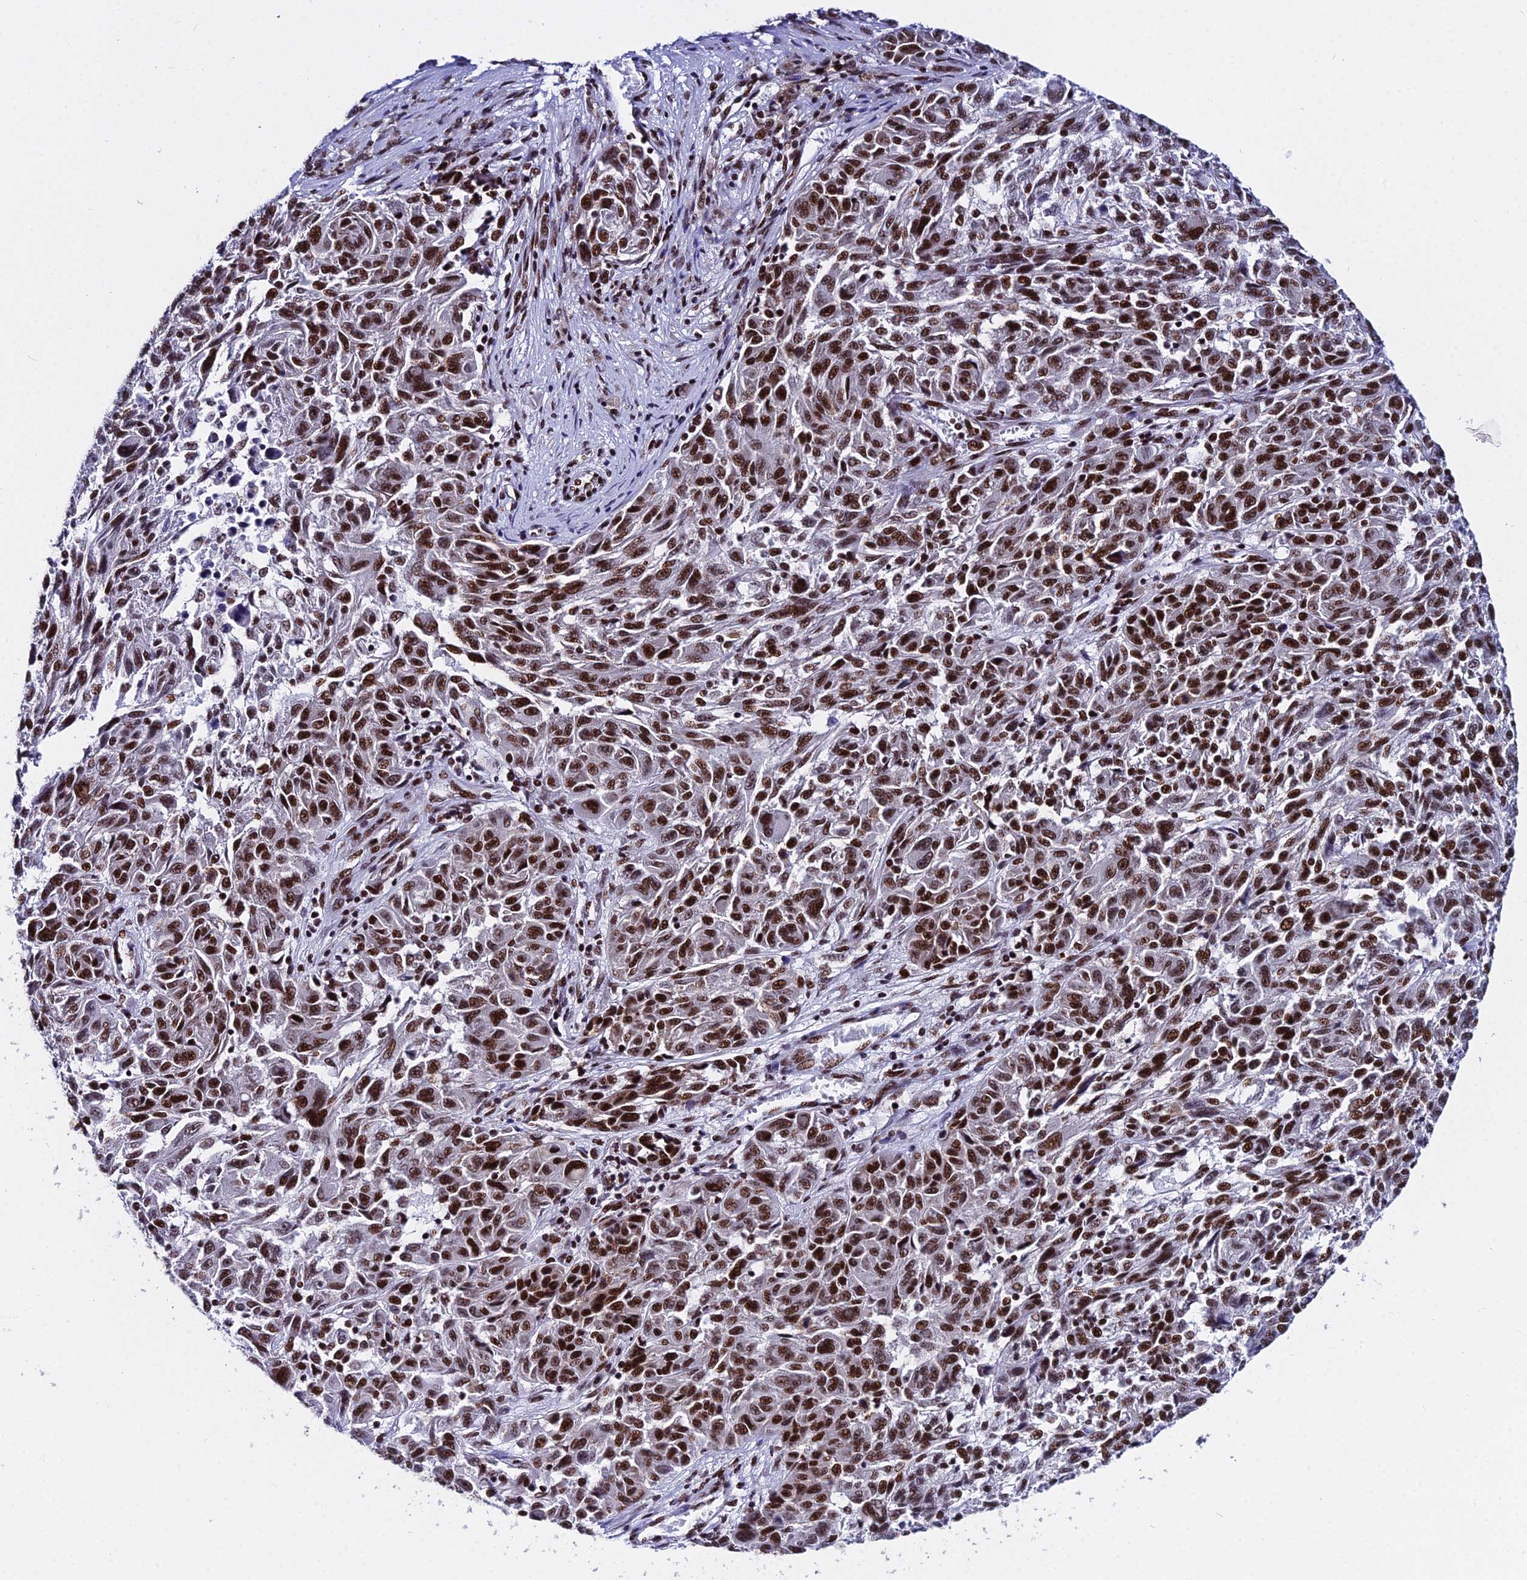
{"staining": {"intensity": "moderate", "quantity": ">75%", "location": "nuclear"}, "tissue": "melanoma", "cell_type": "Tumor cells", "image_type": "cancer", "snomed": [{"axis": "morphology", "description": "Malignant melanoma, NOS"}, {"axis": "topography", "description": "Skin"}], "caption": "Immunohistochemistry (IHC) of malignant melanoma exhibits medium levels of moderate nuclear positivity in approximately >75% of tumor cells. (Stains: DAB (3,3'-diaminobenzidine) in brown, nuclei in blue, Microscopy: brightfield microscopy at high magnification).", "gene": "HNRNPH1", "patient": {"sex": "male", "age": 53}}